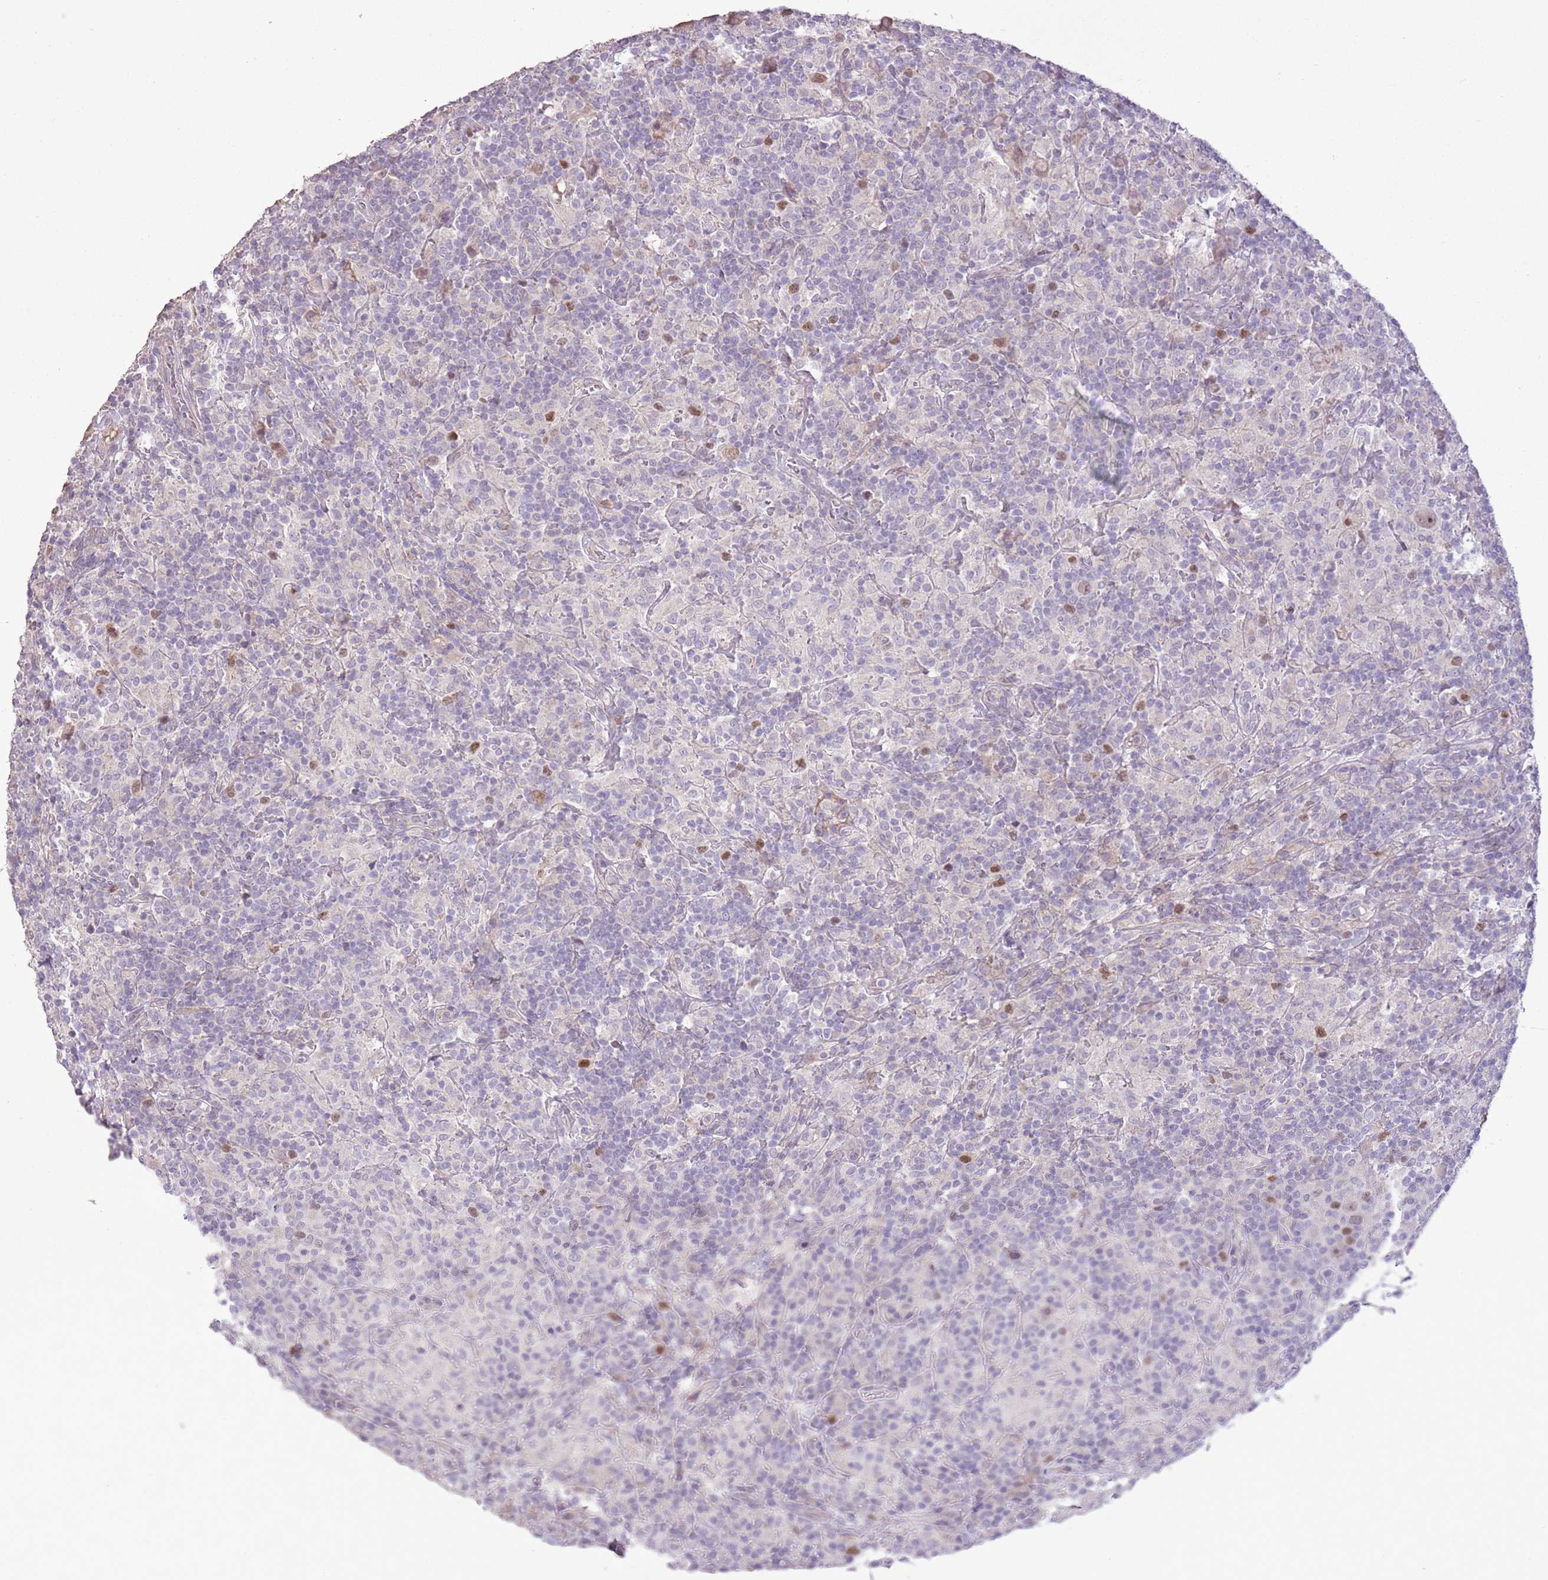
{"staining": {"intensity": "moderate", "quantity": "<25%", "location": "nuclear"}, "tissue": "lymphoma", "cell_type": "Tumor cells", "image_type": "cancer", "snomed": [{"axis": "morphology", "description": "Hodgkin's disease, NOS"}, {"axis": "topography", "description": "Lymph node"}], "caption": "Human lymphoma stained with a protein marker demonstrates moderate staining in tumor cells.", "gene": "GMNN", "patient": {"sex": "male", "age": 70}}